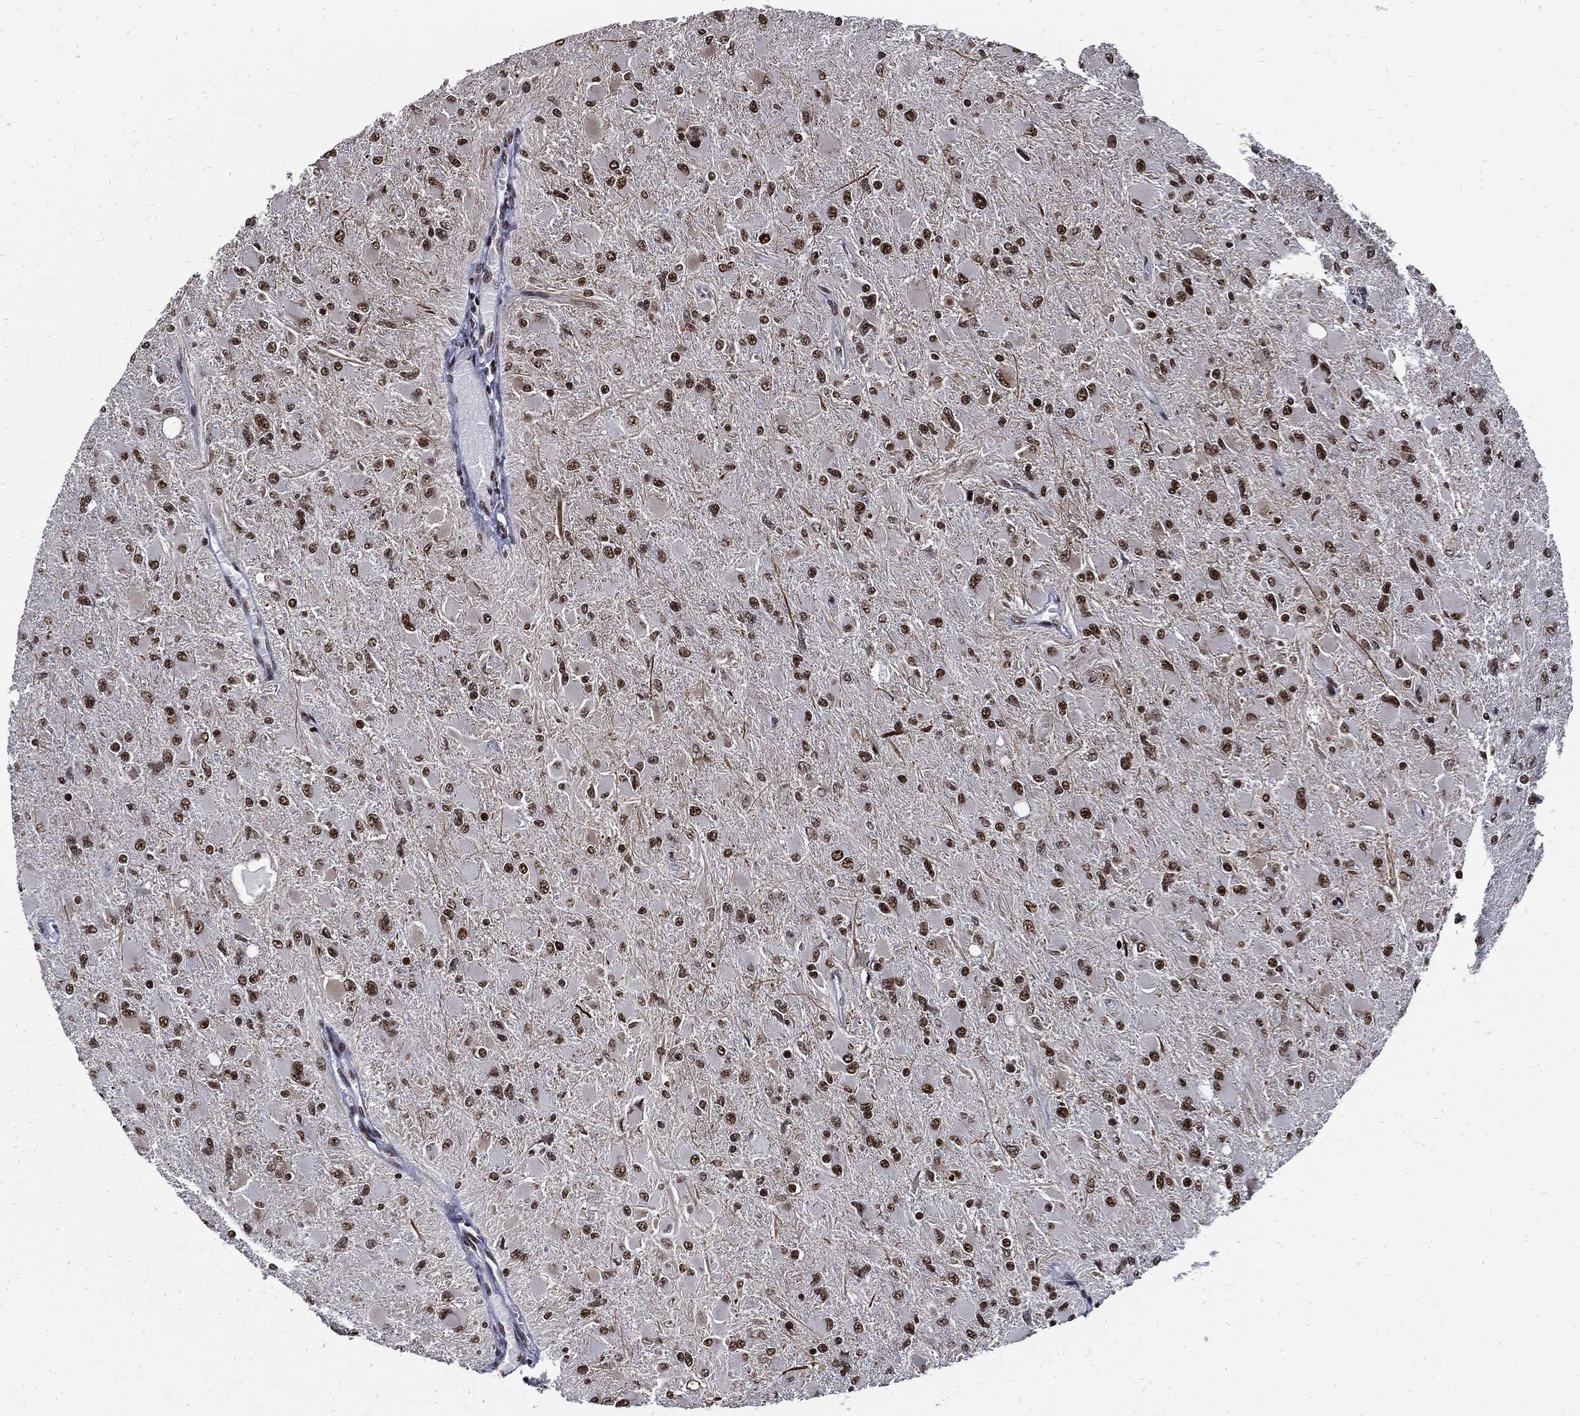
{"staining": {"intensity": "strong", "quantity": ">75%", "location": "nuclear"}, "tissue": "glioma", "cell_type": "Tumor cells", "image_type": "cancer", "snomed": [{"axis": "morphology", "description": "Glioma, malignant, High grade"}, {"axis": "topography", "description": "Cerebral cortex"}], "caption": "Protein staining reveals strong nuclear positivity in about >75% of tumor cells in glioma. (brown staining indicates protein expression, while blue staining denotes nuclei).", "gene": "TERF2", "patient": {"sex": "female", "age": 36}}